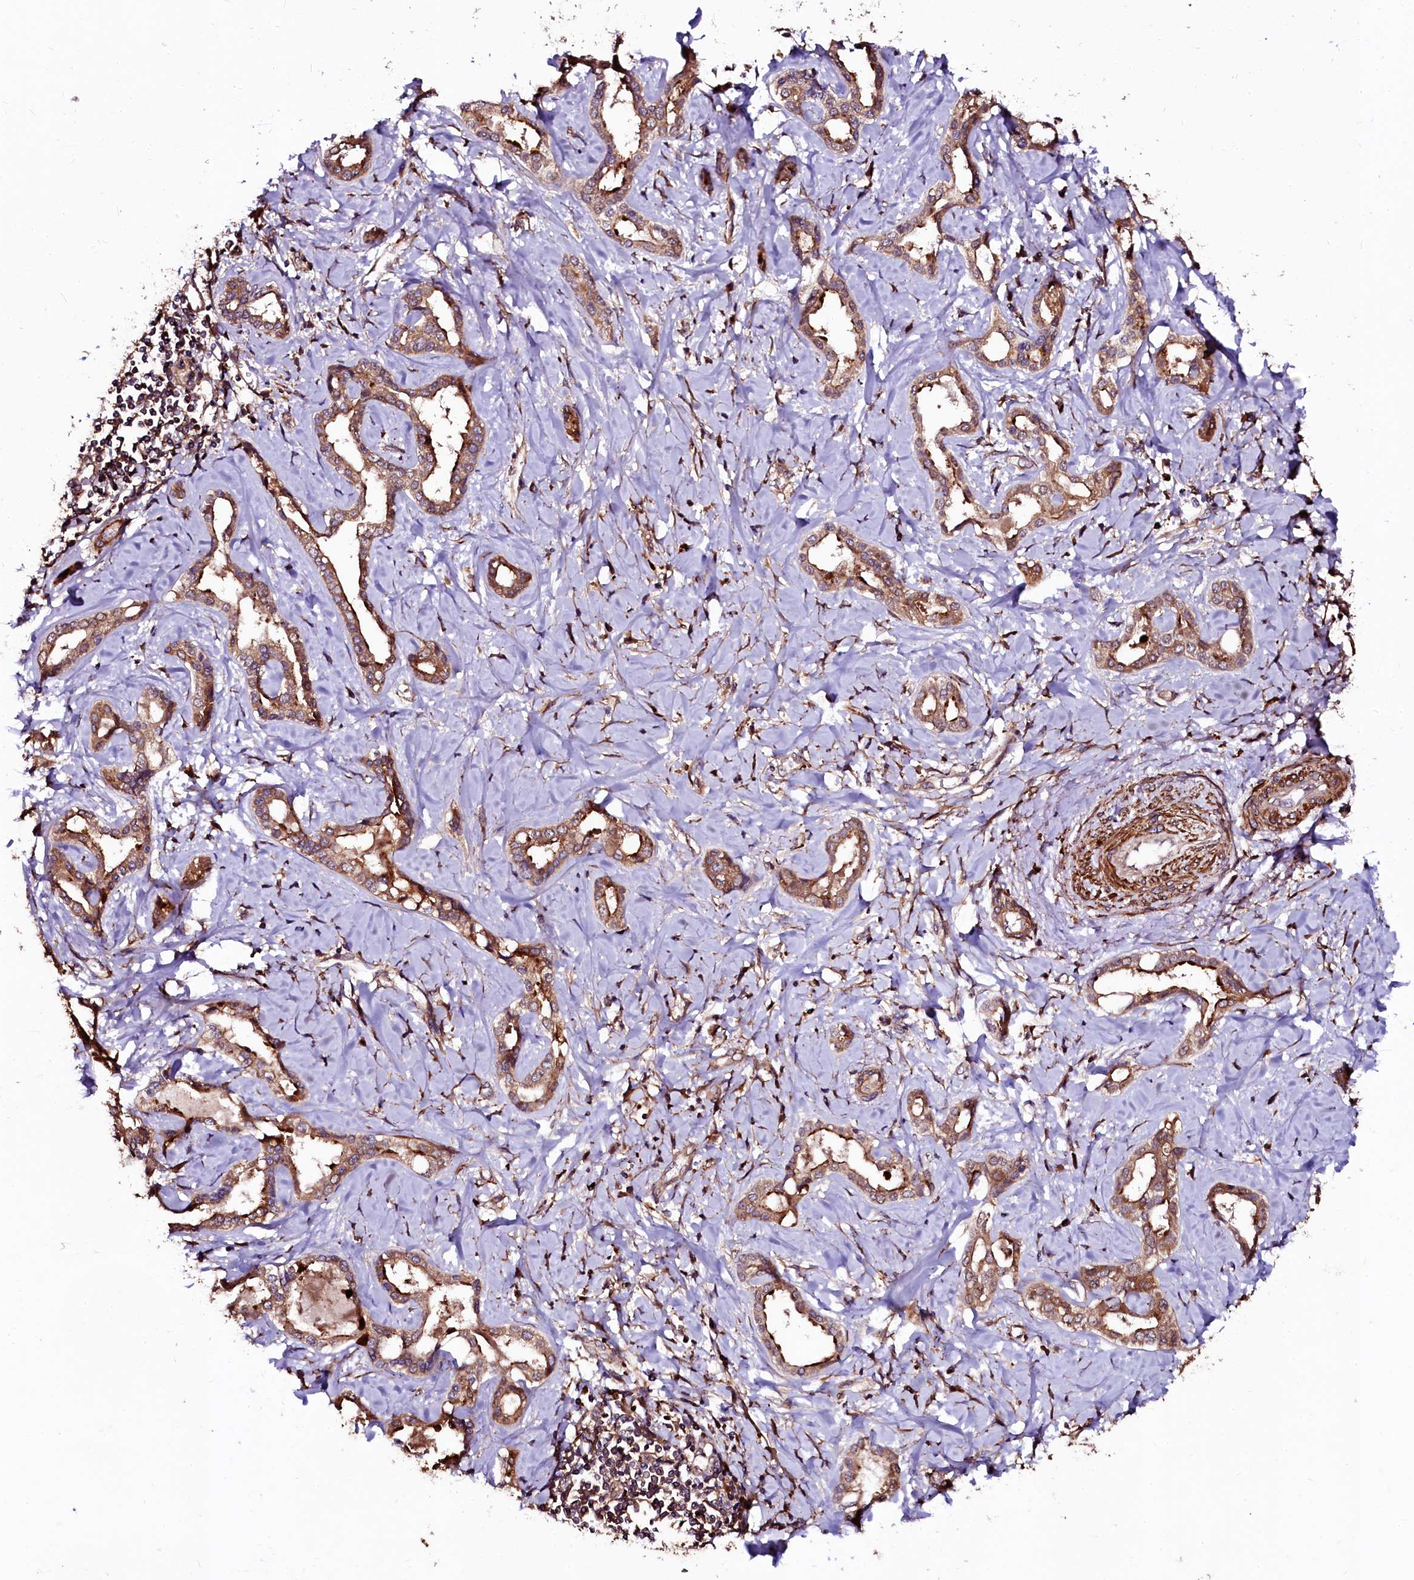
{"staining": {"intensity": "moderate", "quantity": ">75%", "location": "cytoplasmic/membranous"}, "tissue": "liver cancer", "cell_type": "Tumor cells", "image_type": "cancer", "snomed": [{"axis": "morphology", "description": "Carcinoma, Hepatocellular, NOS"}, {"axis": "topography", "description": "Liver"}], "caption": "Hepatocellular carcinoma (liver) stained with DAB (3,3'-diaminobenzidine) IHC reveals medium levels of moderate cytoplasmic/membranous expression in about >75% of tumor cells.", "gene": "N4BP1", "patient": {"sex": "female", "age": 73}}